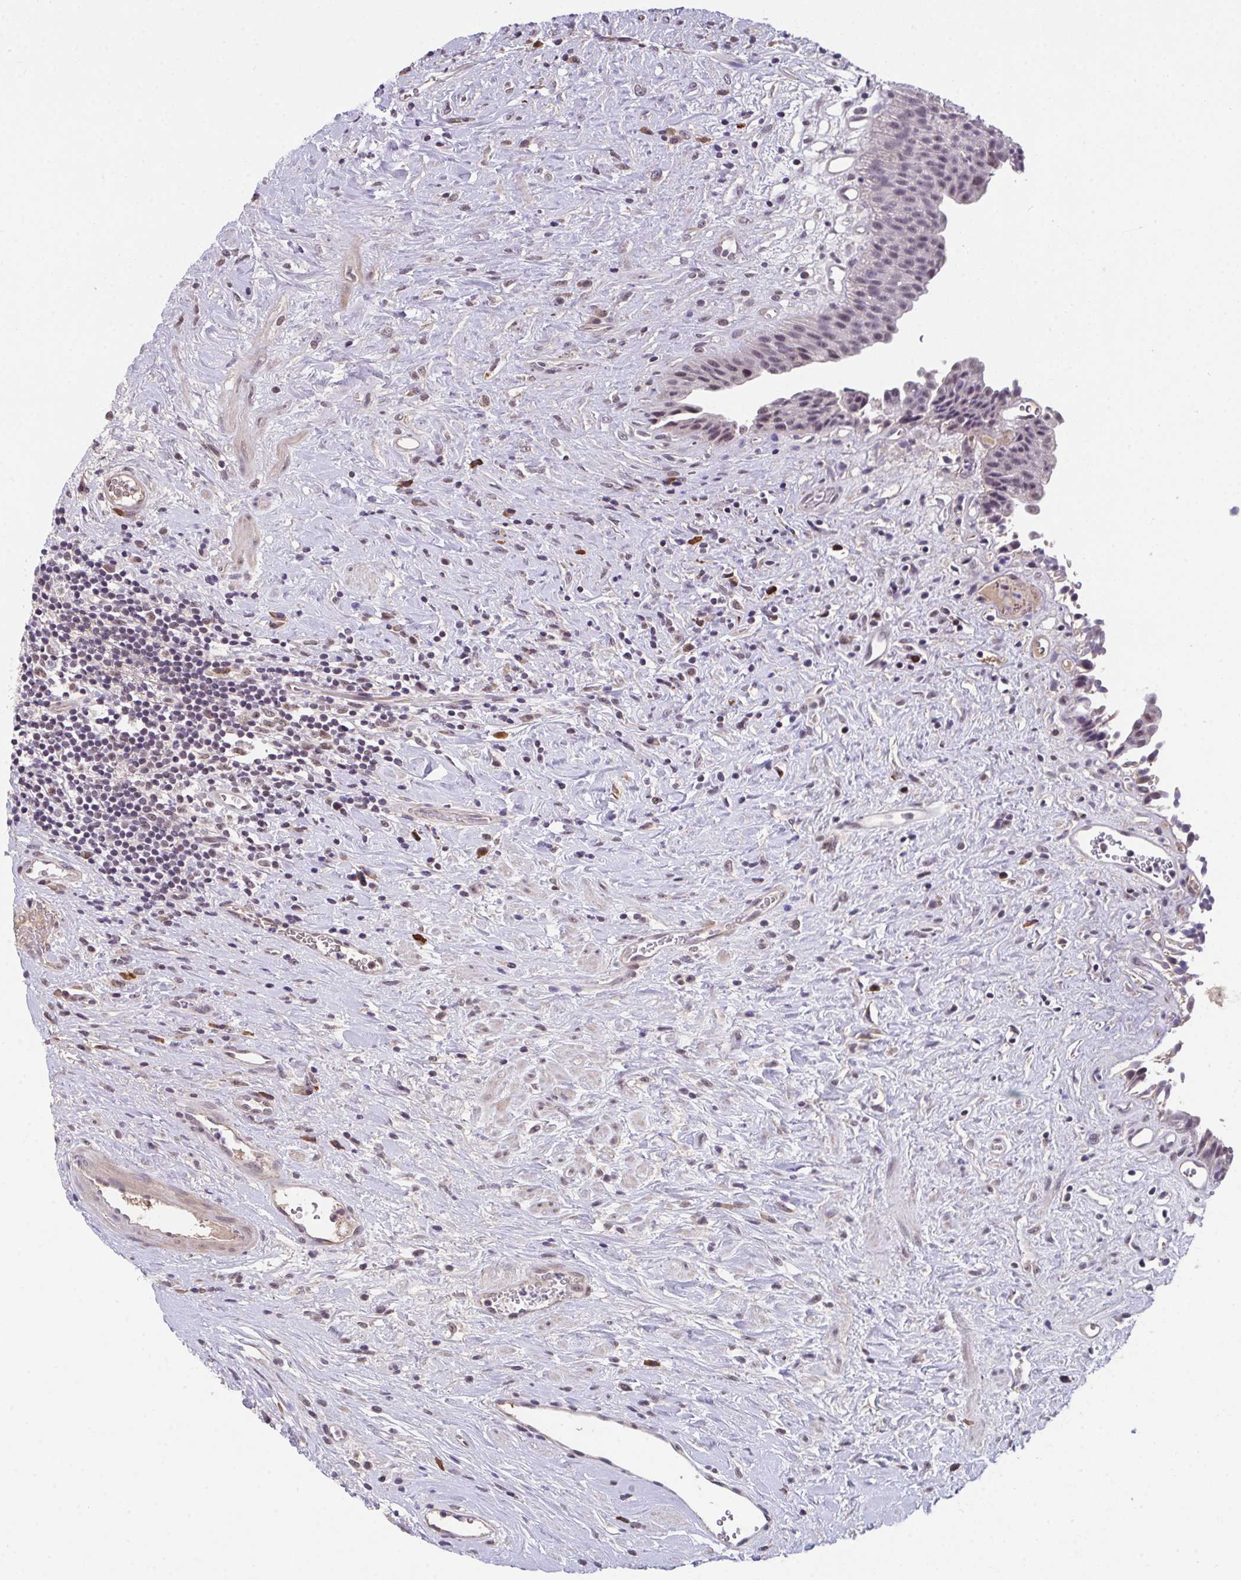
{"staining": {"intensity": "moderate", "quantity": ">75%", "location": "nuclear"}, "tissue": "urinary bladder", "cell_type": "Urothelial cells", "image_type": "normal", "snomed": [{"axis": "morphology", "description": "Normal tissue, NOS"}, {"axis": "topography", "description": "Urinary bladder"}], "caption": "Immunohistochemical staining of unremarkable human urinary bladder reveals medium levels of moderate nuclear staining in about >75% of urothelial cells.", "gene": "RBBP6", "patient": {"sex": "female", "age": 56}}